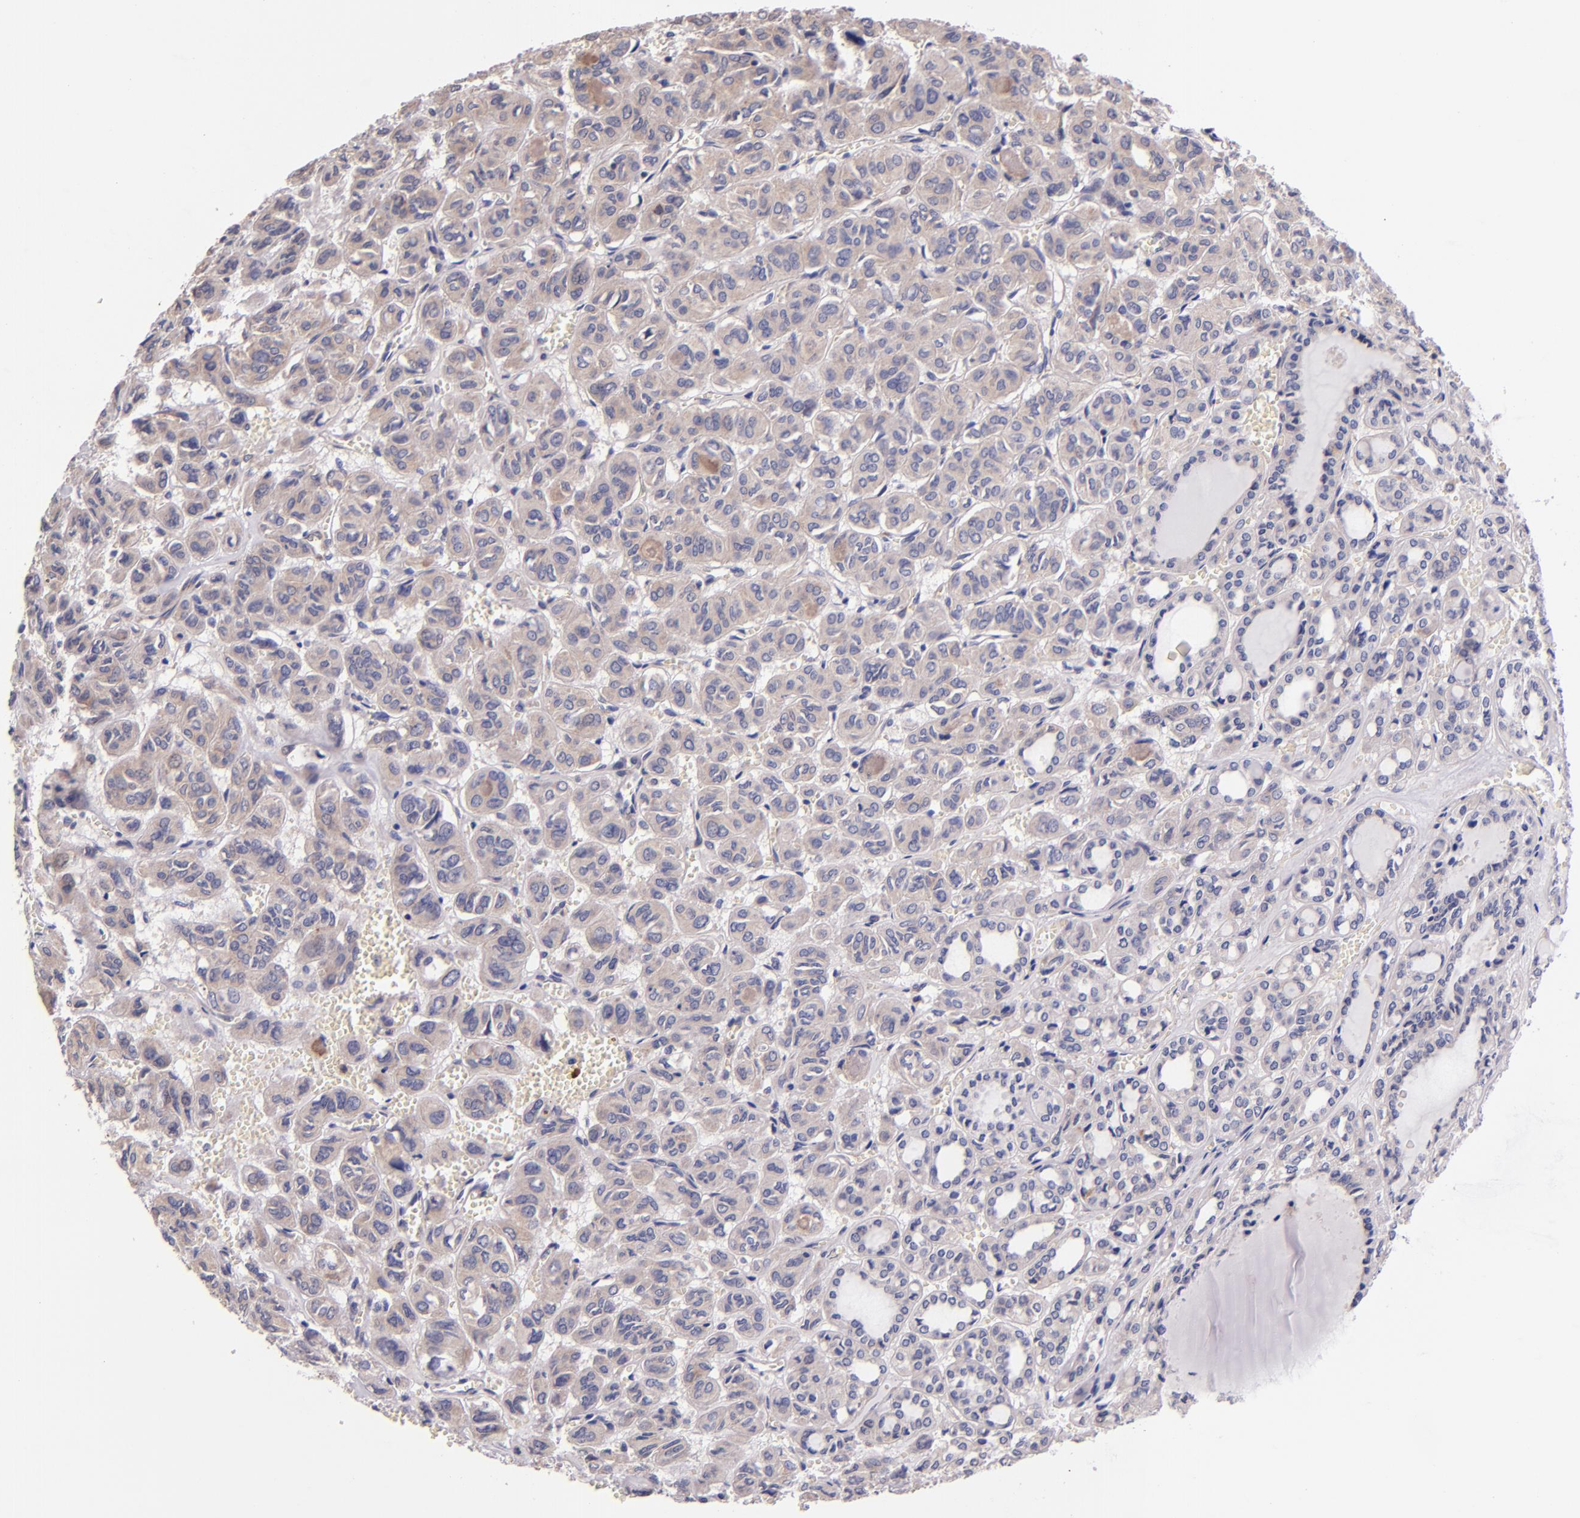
{"staining": {"intensity": "weak", "quantity": ">75%", "location": "cytoplasmic/membranous"}, "tissue": "thyroid cancer", "cell_type": "Tumor cells", "image_type": "cancer", "snomed": [{"axis": "morphology", "description": "Follicular adenoma carcinoma, NOS"}, {"axis": "topography", "description": "Thyroid gland"}], "caption": "Immunohistochemical staining of thyroid cancer (follicular adenoma carcinoma) reveals low levels of weak cytoplasmic/membranous staining in approximately >75% of tumor cells.", "gene": "SHC1", "patient": {"sex": "female", "age": 71}}